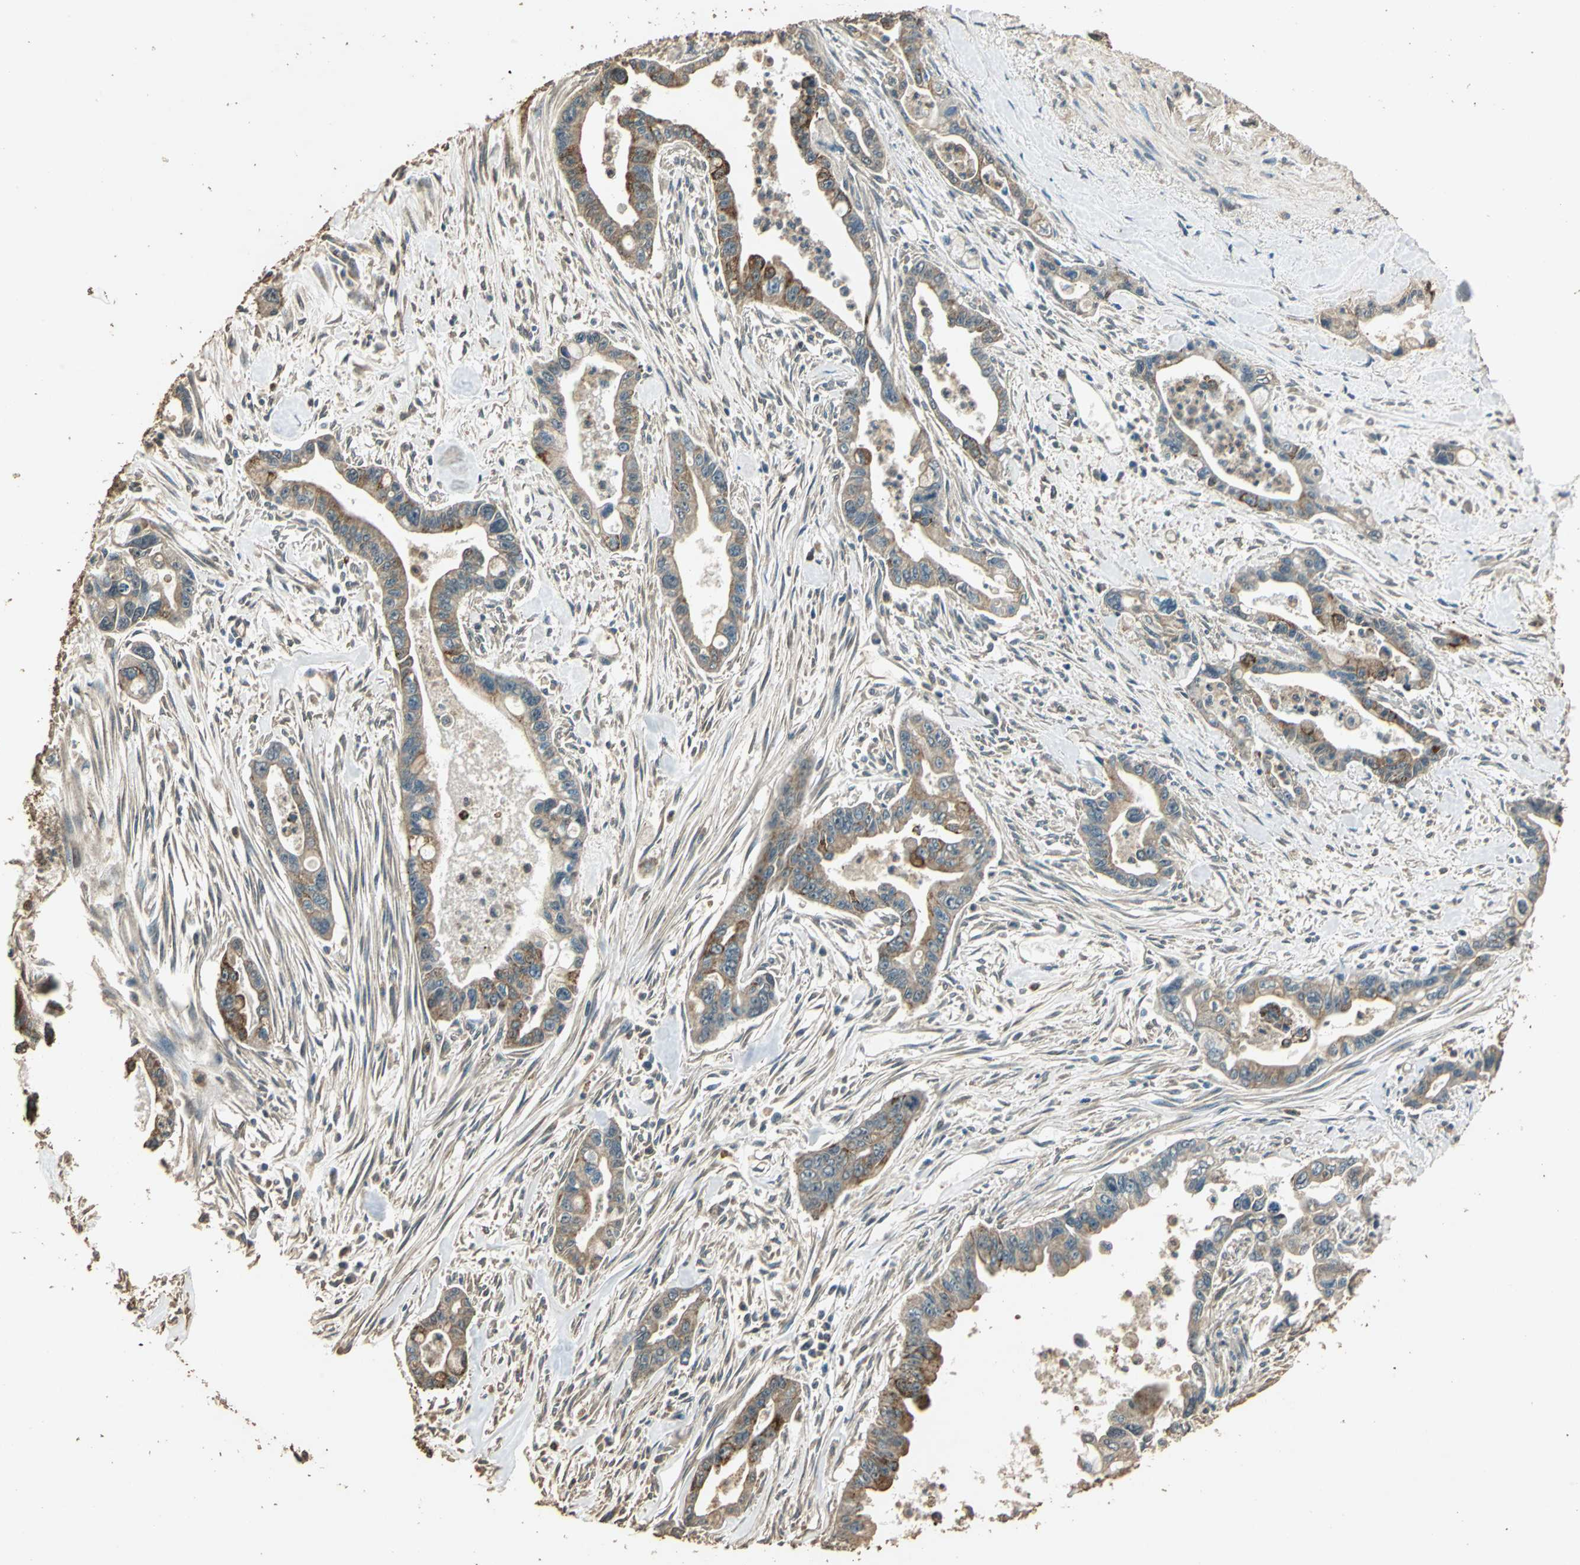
{"staining": {"intensity": "moderate", "quantity": ">75%", "location": "cytoplasmic/membranous"}, "tissue": "pancreatic cancer", "cell_type": "Tumor cells", "image_type": "cancer", "snomed": [{"axis": "morphology", "description": "Adenocarcinoma, NOS"}, {"axis": "topography", "description": "Pancreas"}], "caption": "Pancreatic adenocarcinoma stained with a protein marker displays moderate staining in tumor cells.", "gene": "TMPRSS4", "patient": {"sex": "male", "age": 70}}